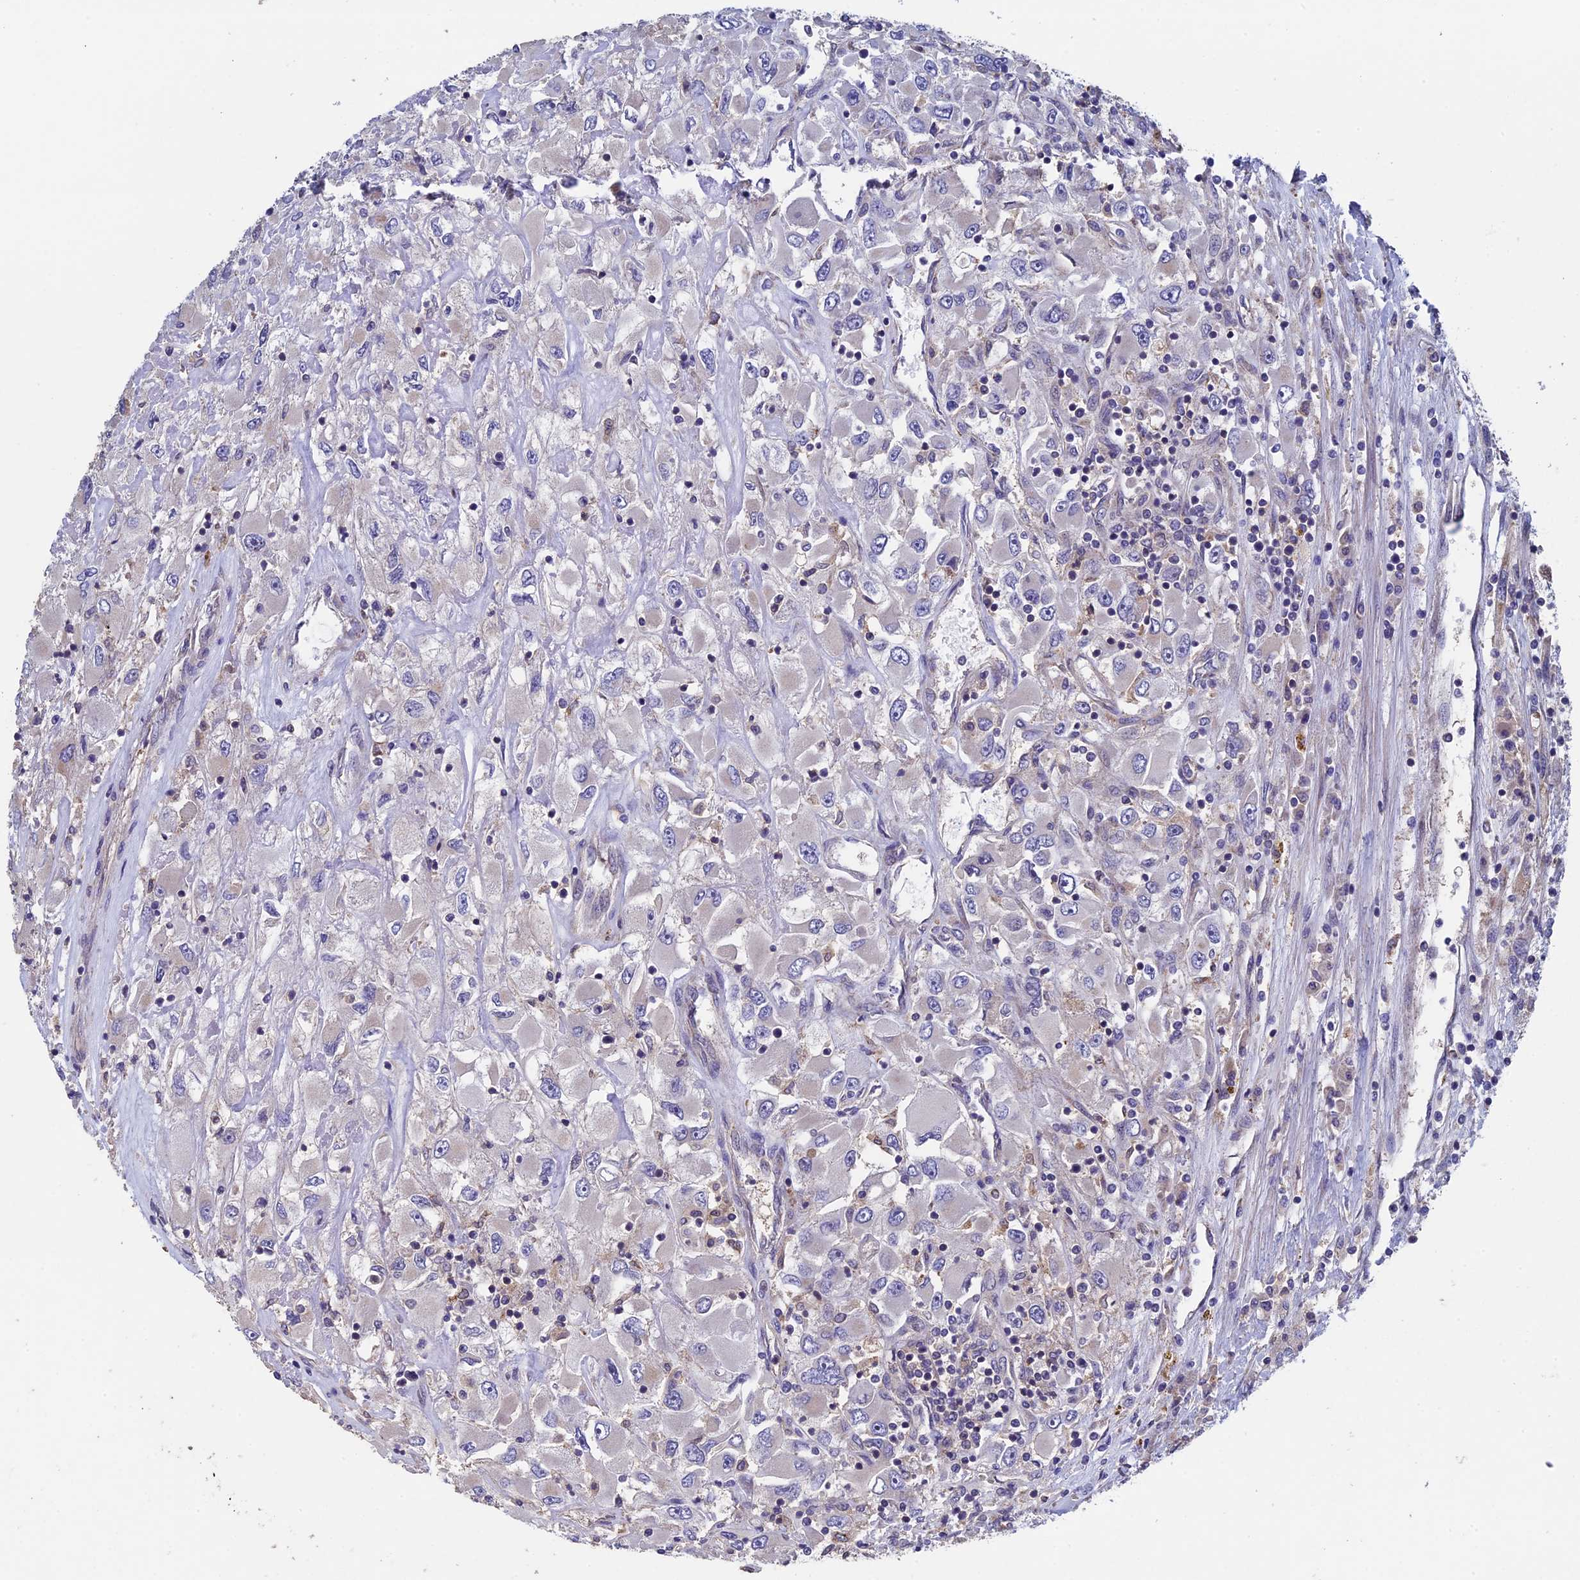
{"staining": {"intensity": "moderate", "quantity": "<25%", "location": "cytoplasmic/membranous"}, "tissue": "renal cancer", "cell_type": "Tumor cells", "image_type": "cancer", "snomed": [{"axis": "morphology", "description": "Adenocarcinoma, NOS"}, {"axis": "topography", "description": "Kidney"}], "caption": "Human renal cancer stained for a protein (brown) shows moderate cytoplasmic/membranous positive expression in about <25% of tumor cells.", "gene": "LCMT1", "patient": {"sex": "female", "age": 52}}